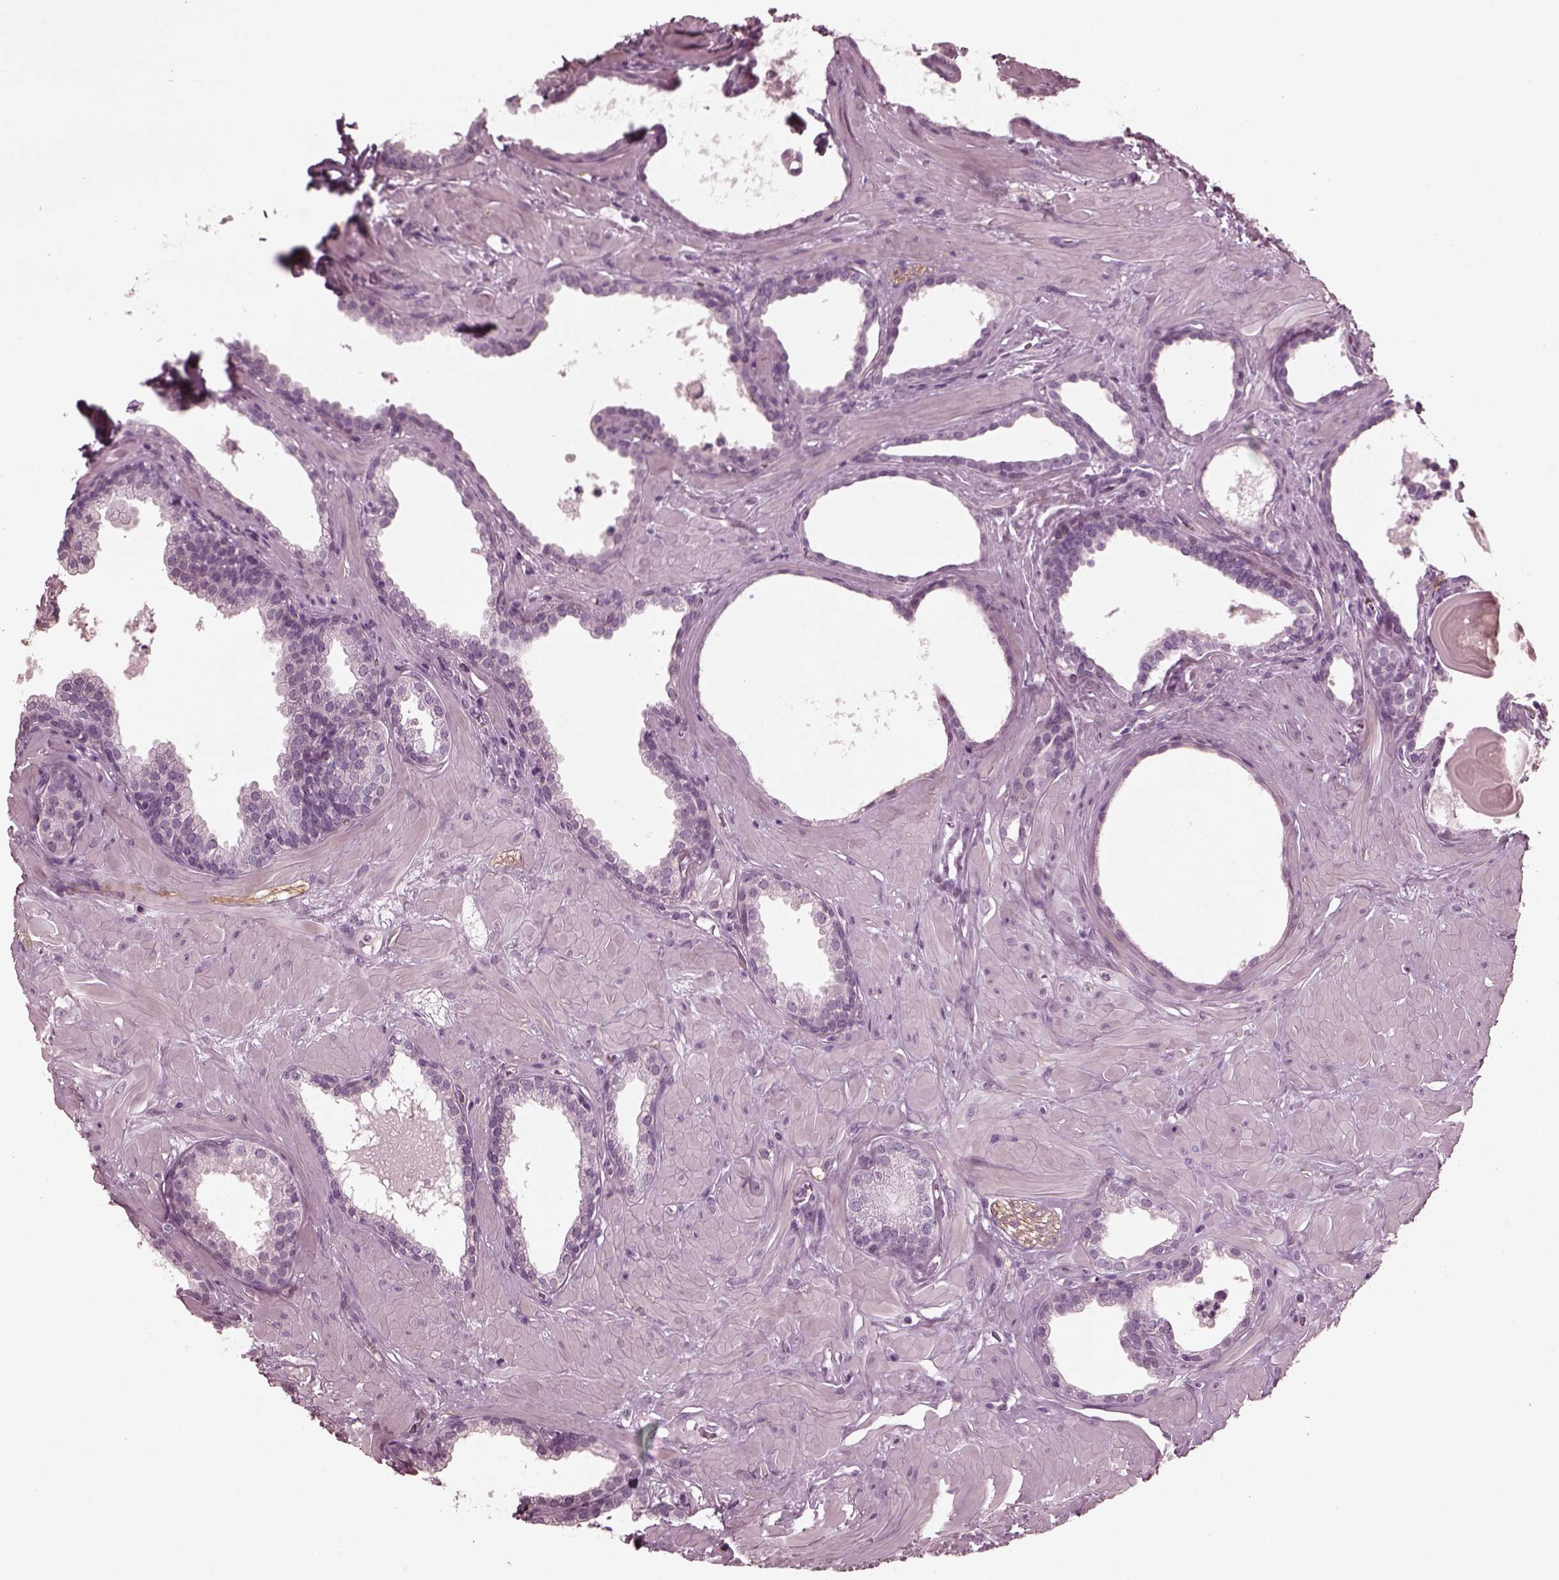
{"staining": {"intensity": "negative", "quantity": "none", "location": "none"}, "tissue": "prostate", "cell_type": "Glandular cells", "image_type": "normal", "snomed": [{"axis": "morphology", "description": "Normal tissue, NOS"}, {"axis": "topography", "description": "Prostate"}], "caption": "The micrograph exhibits no significant positivity in glandular cells of prostate.", "gene": "GRM6", "patient": {"sex": "male", "age": 48}}